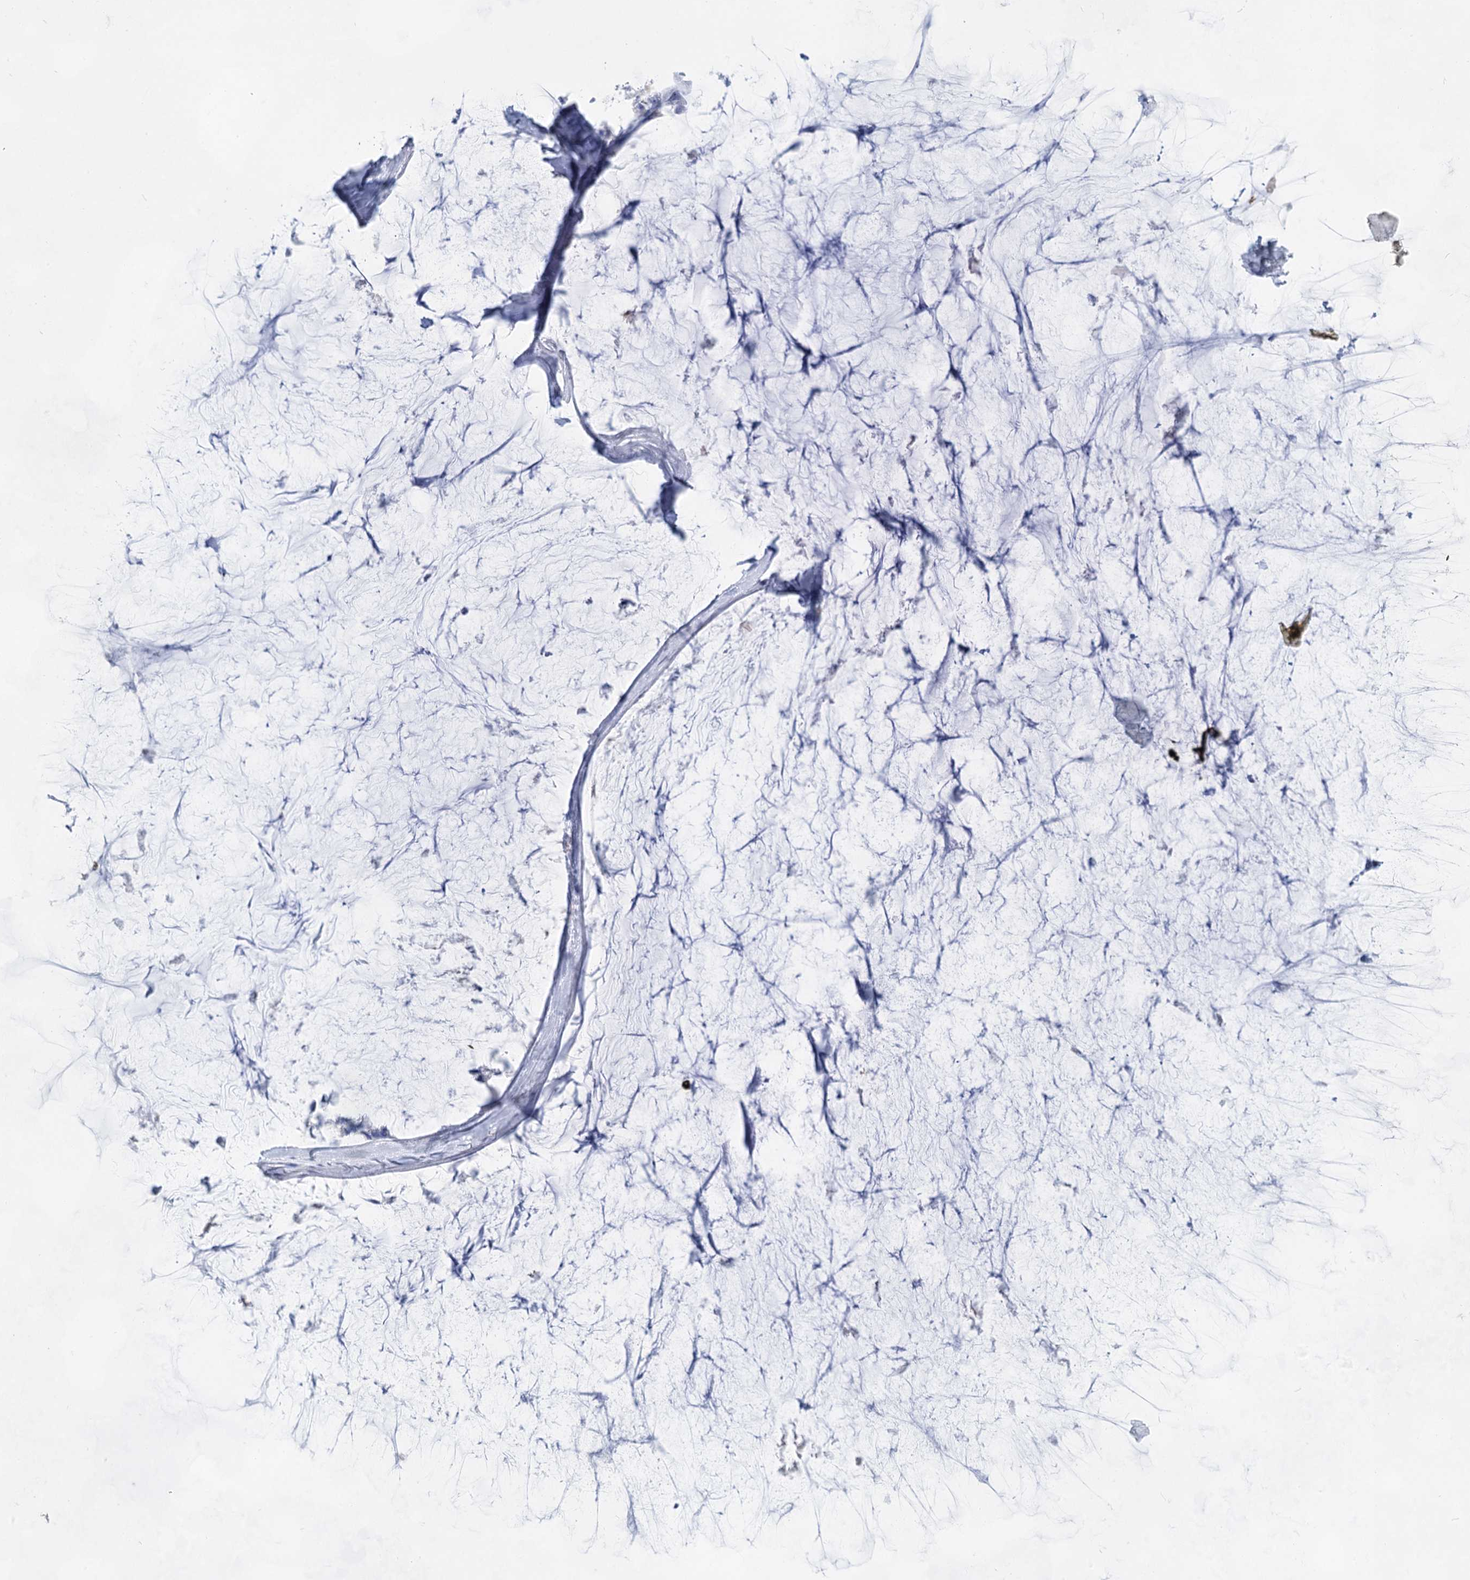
{"staining": {"intensity": "negative", "quantity": "none", "location": "none"}, "tissue": "ovarian cancer", "cell_type": "Tumor cells", "image_type": "cancer", "snomed": [{"axis": "morphology", "description": "Cystadenocarcinoma, mucinous, NOS"}, {"axis": "topography", "description": "Ovary"}], "caption": "The histopathology image exhibits no significant staining in tumor cells of ovarian cancer (mucinous cystadenocarcinoma).", "gene": "ACRV1", "patient": {"sex": "female", "age": 39}}